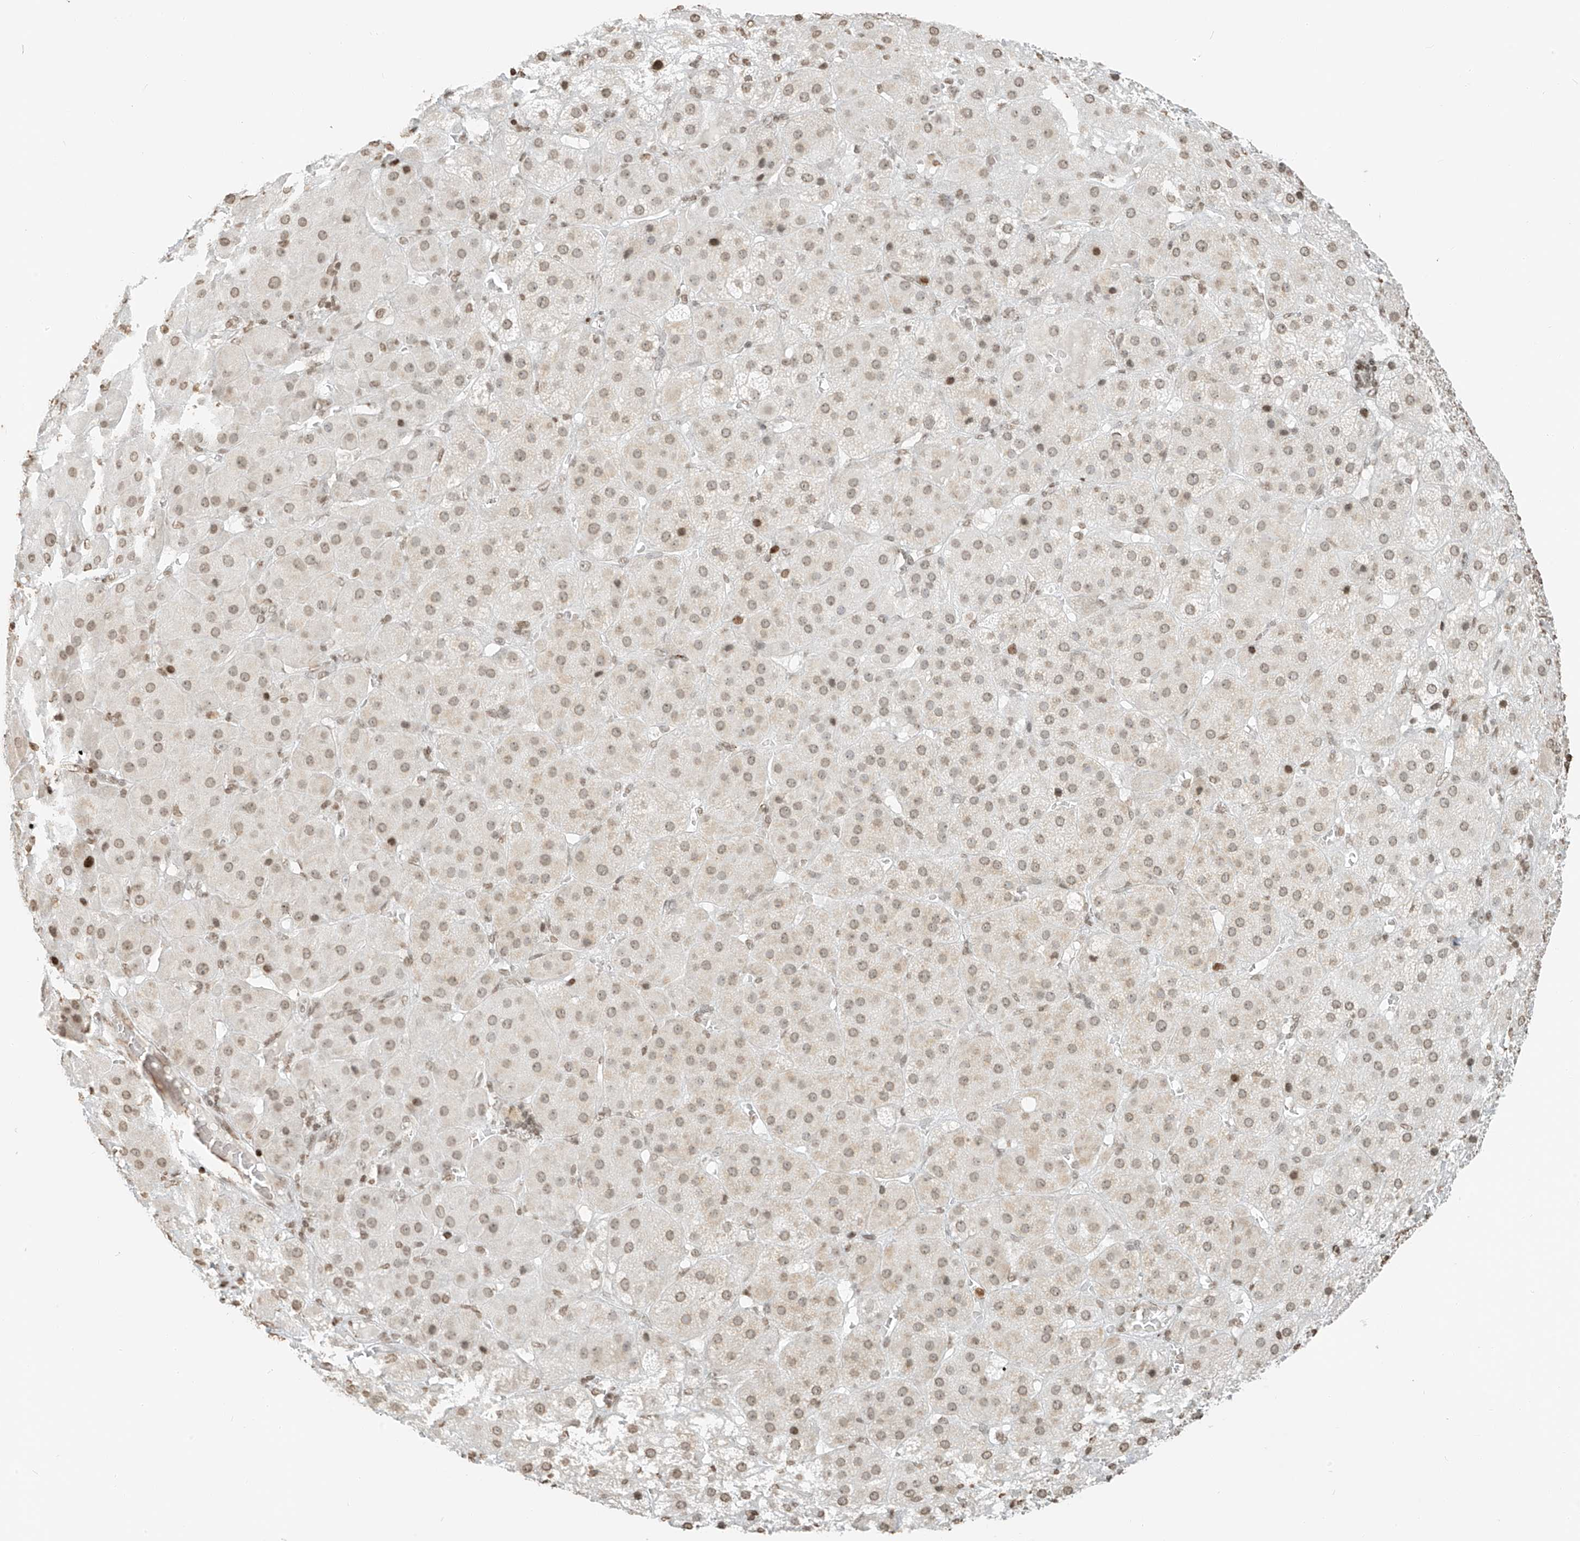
{"staining": {"intensity": "weak", "quantity": ">75%", "location": "nuclear"}, "tissue": "adrenal gland", "cell_type": "Glandular cells", "image_type": "normal", "snomed": [{"axis": "morphology", "description": "Normal tissue, NOS"}, {"axis": "topography", "description": "Adrenal gland"}], "caption": "The image shows immunohistochemical staining of unremarkable adrenal gland. There is weak nuclear staining is present in approximately >75% of glandular cells.", "gene": "C17orf58", "patient": {"sex": "female", "age": 57}}